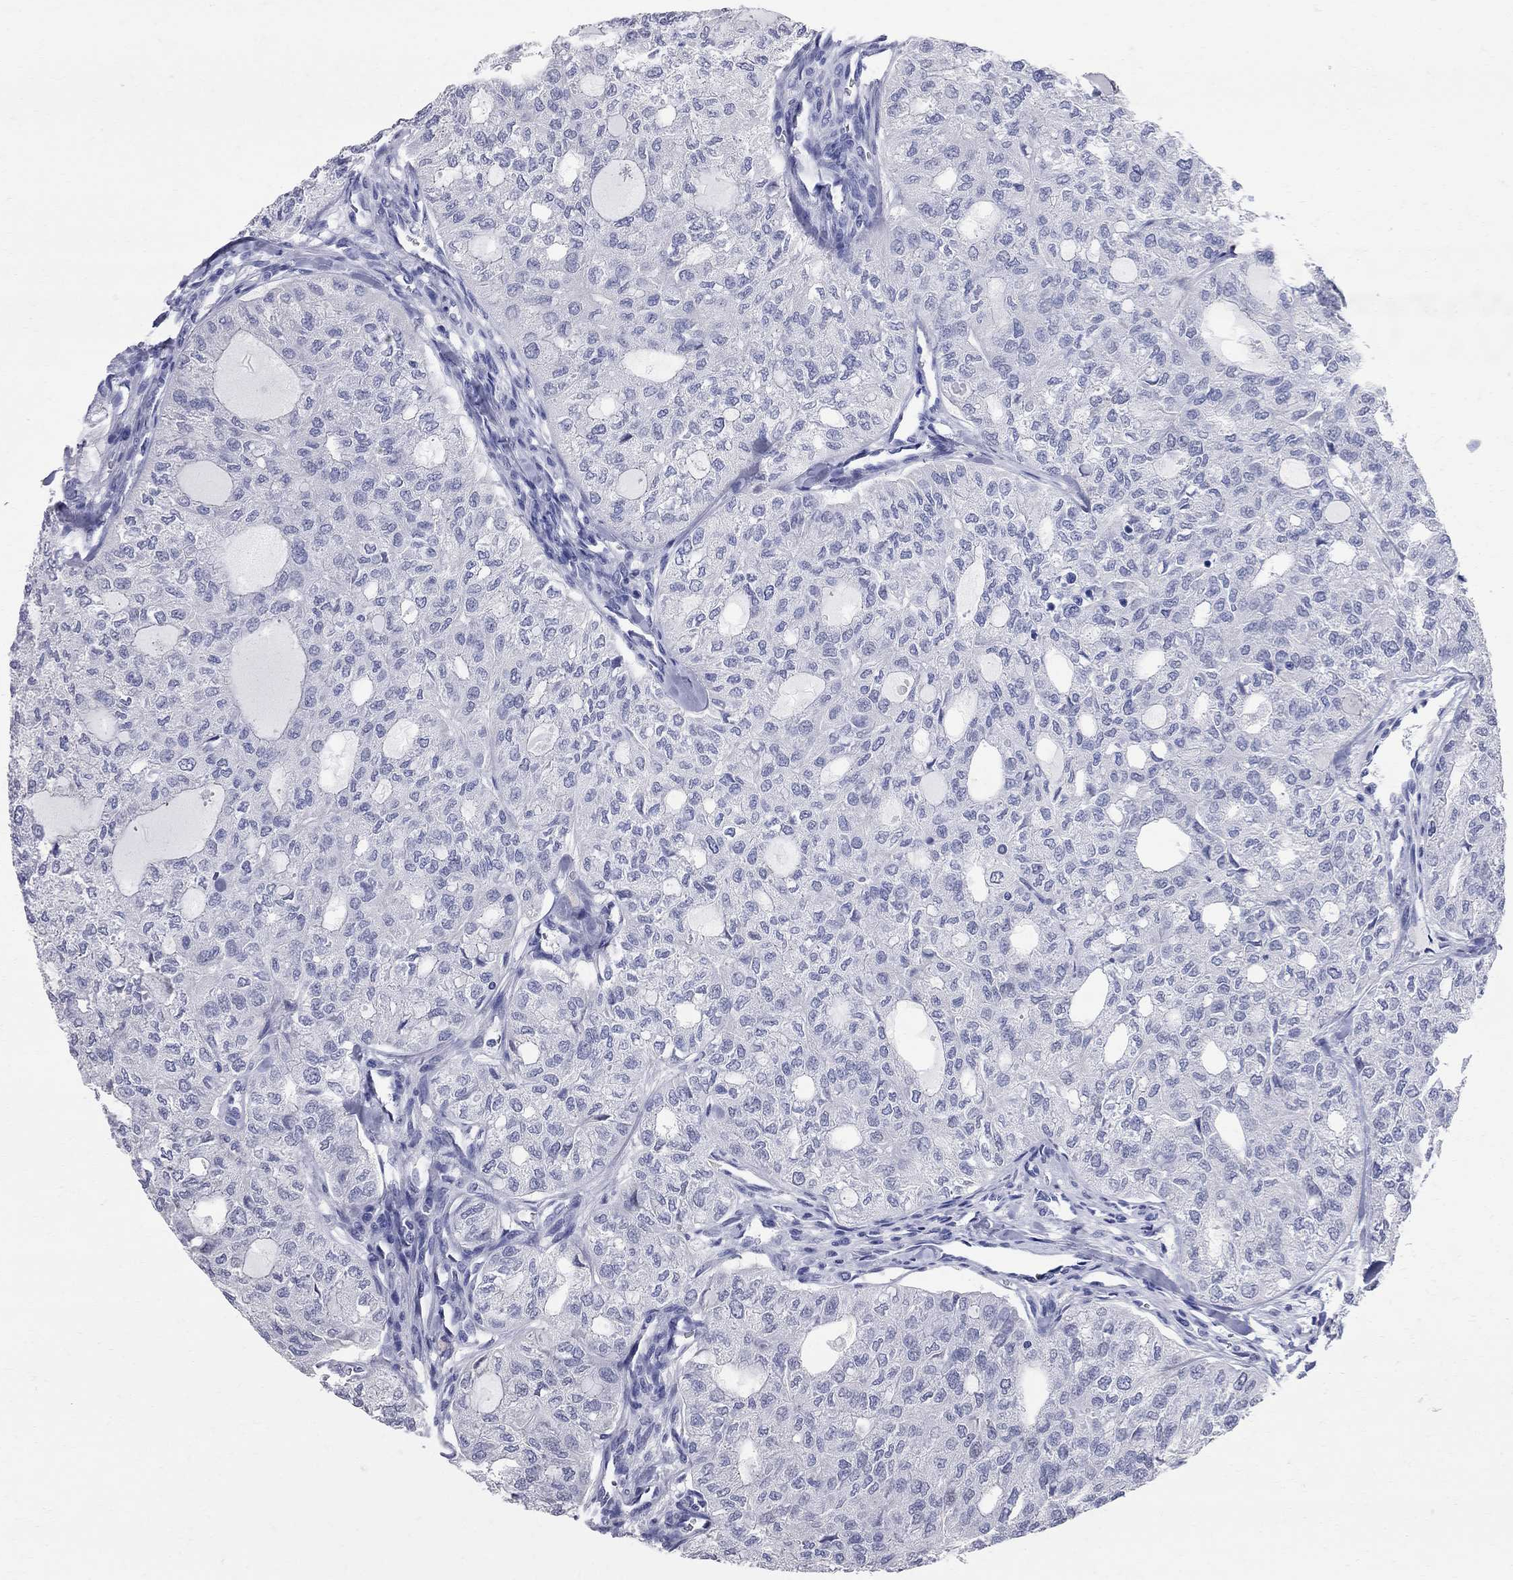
{"staining": {"intensity": "negative", "quantity": "none", "location": "none"}, "tissue": "thyroid cancer", "cell_type": "Tumor cells", "image_type": "cancer", "snomed": [{"axis": "morphology", "description": "Follicular adenoma carcinoma, NOS"}, {"axis": "topography", "description": "Thyroid gland"}], "caption": "Image shows no protein staining in tumor cells of follicular adenoma carcinoma (thyroid) tissue.", "gene": "BPIFB1", "patient": {"sex": "male", "age": 75}}